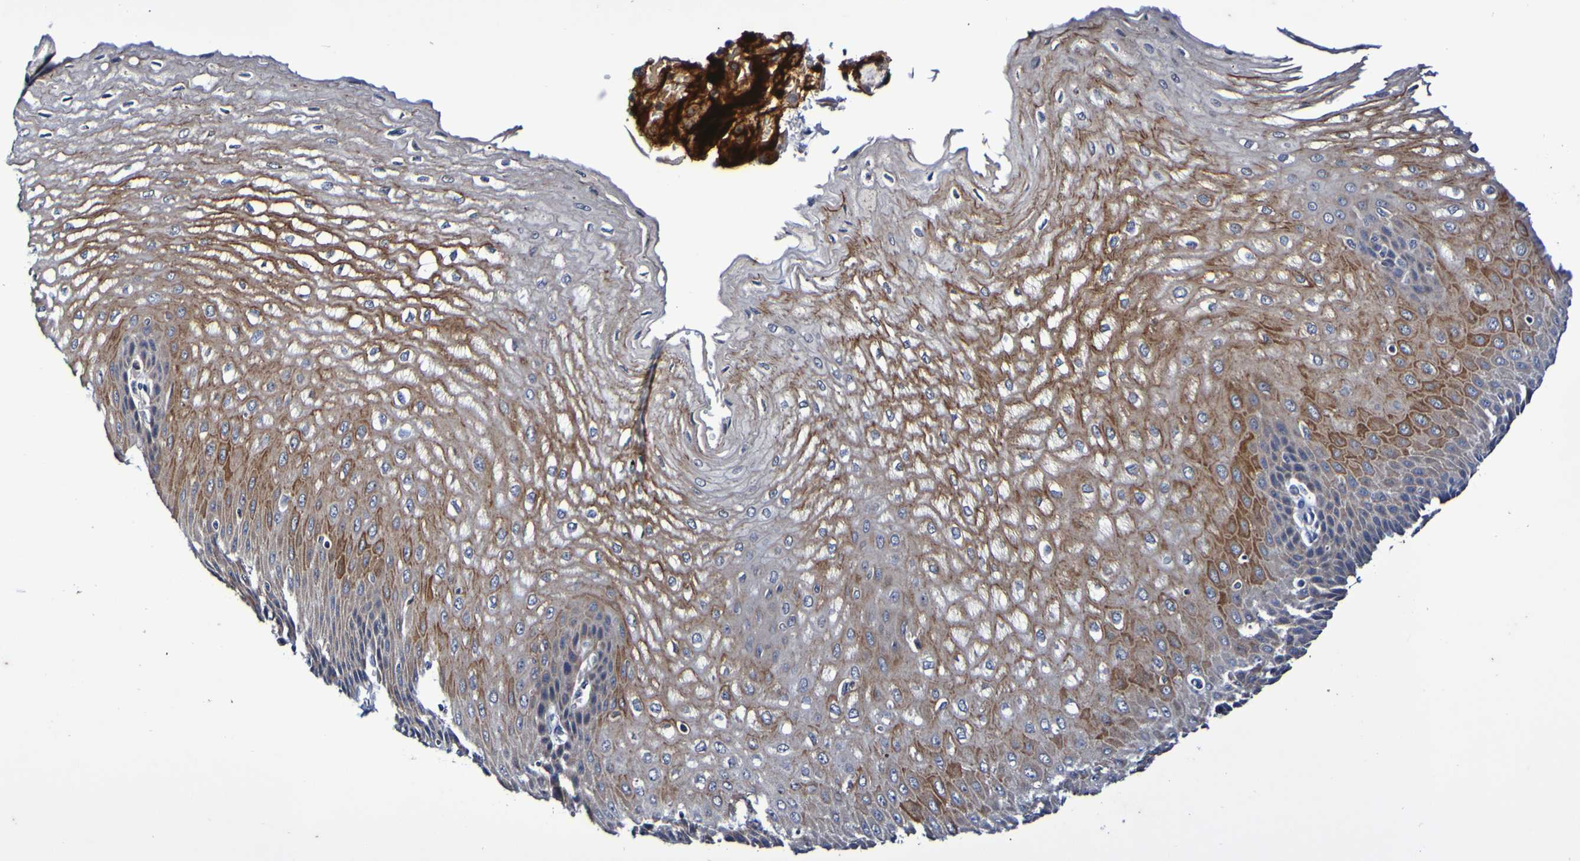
{"staining": {"intensity": "moderate", "quantity": "25%-75%", "location": "cytoplasmic/membranous"}, "tissue": "esophagus", "cell_type": "Squamous epithelial cells", "image_type": "normal", "snomed": [{"axis": "morphology", "description": "Normal tissue, NOS"}, {"axis": "topography", "description": "Esophagus"}], "caption": "Immunohistochemical staining of unremarkable human esophagus demonstrates medium levels of moderate cytoplasmic/membranous staining in approximately 25%-75% of squamous epithelial cells.", "gene": "PTP4A2", "patient": {"sex": "male", "age": 54}}